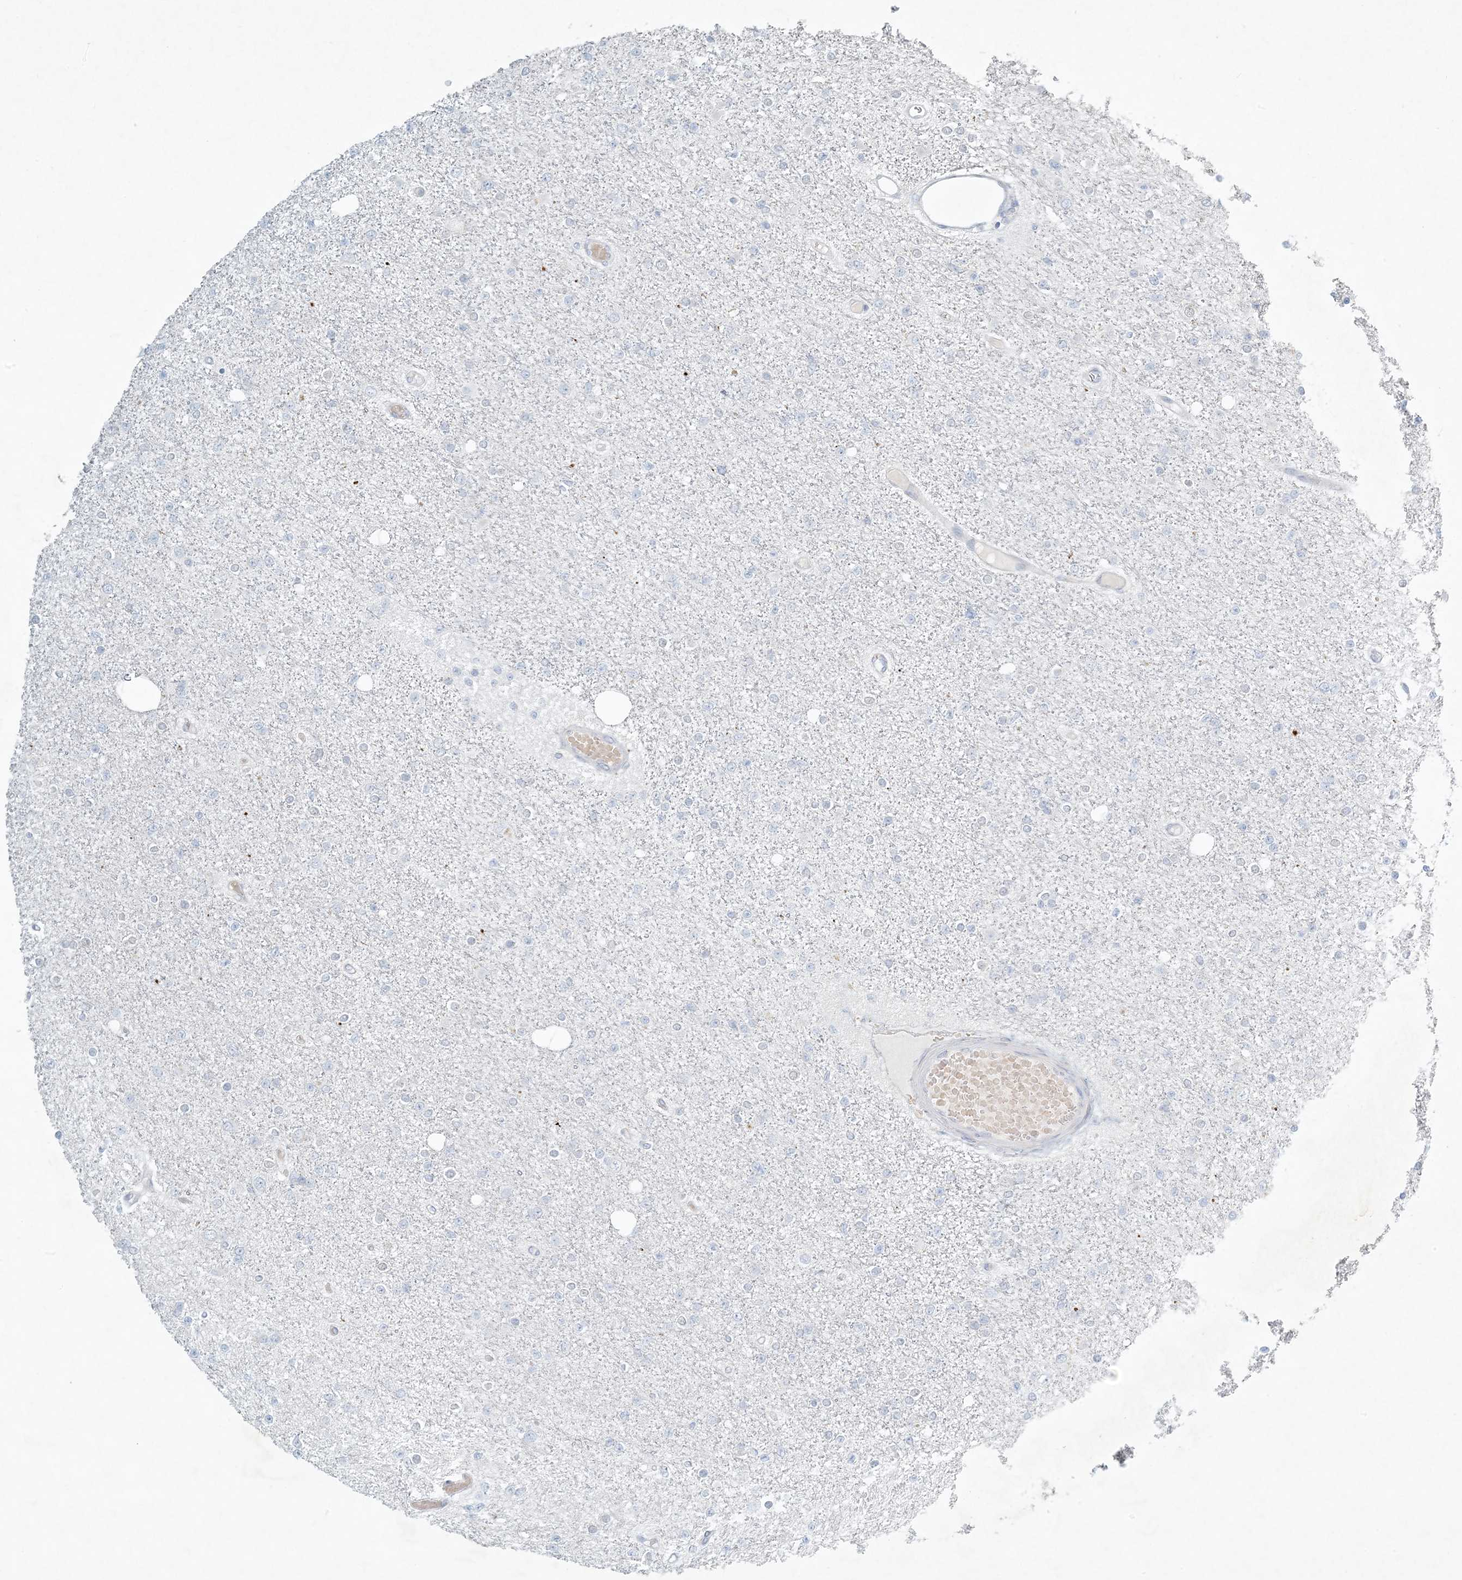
{"staining": {"intensity": "negative", "quantity": "none", "location": "none"}, "tissue": "glioma", "cell_type": "Tumor cells", "image_type": "cancer", "snomed": [{"axis": "morphology", "description": "Glioma, malignant, Low grade"}, {"axis": "topography", "description": "Brain"}], "caption": "High magnification brightfield microscopy of low-grade glioma (malignant) stained with DAB (brown) and counterstained with hematoxylin (blue): tumor cells show no significant staining.", "gene": "ZNF385D", "patient": {"sex": "female", "age": 22}}